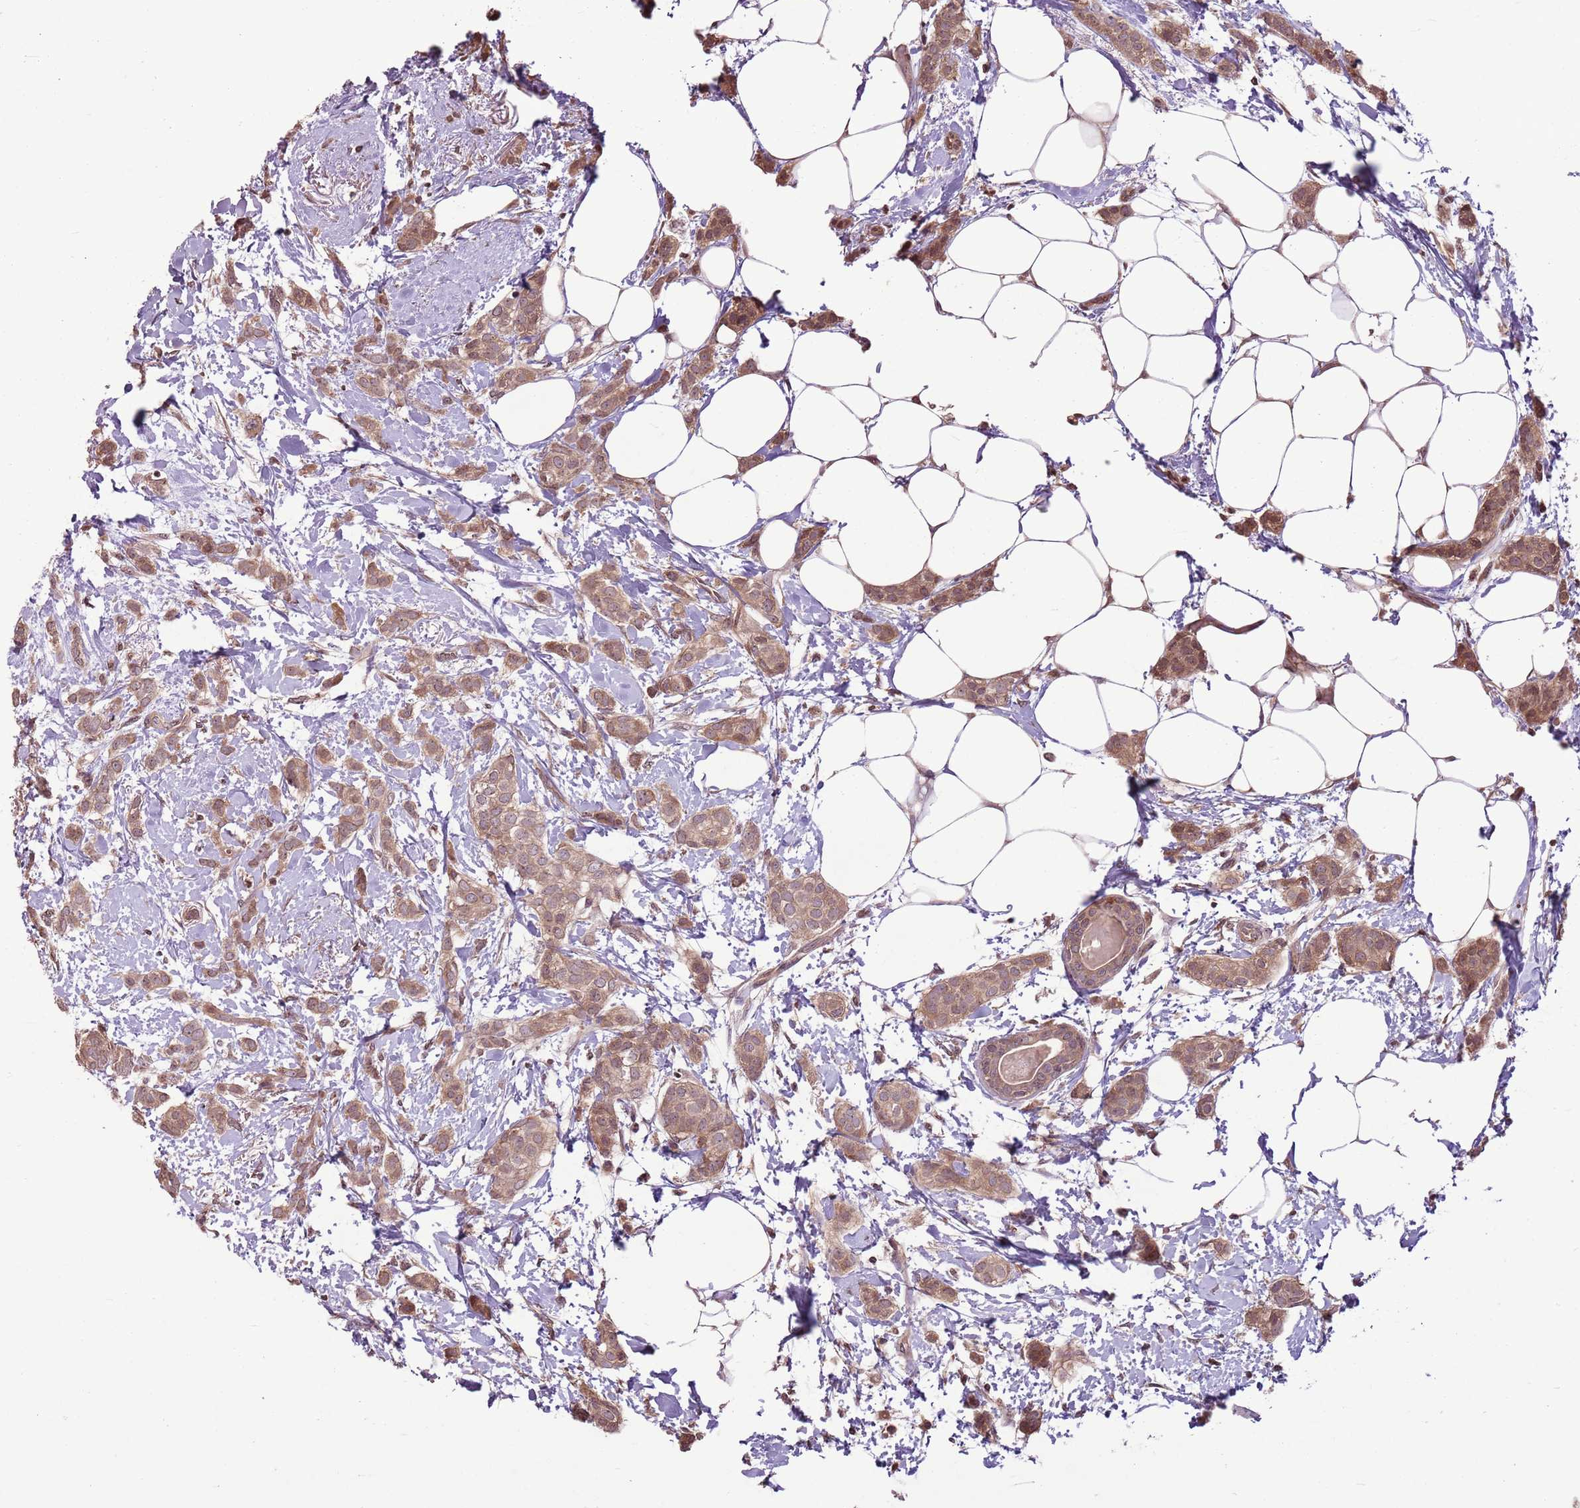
{"staining": {"intensity": "moderate", "quantity": ">75%", "location": "cytoplasmic/membranous"}, "tissue": "breast cancer", "cell_type": "Tumor cells", "image_type": "cancer", "snomed": [{"axis": "morphology", "description": "Duct carcinoma"}, {"axis": "topography", "description": "Breast"}], "caption": "Breast cancer stained for a protein shows moderate cytoplasmic/membranous positivity in tumor cells.", "gene": "CAPN9", "patient": {"sex": "female", "age": 72}}